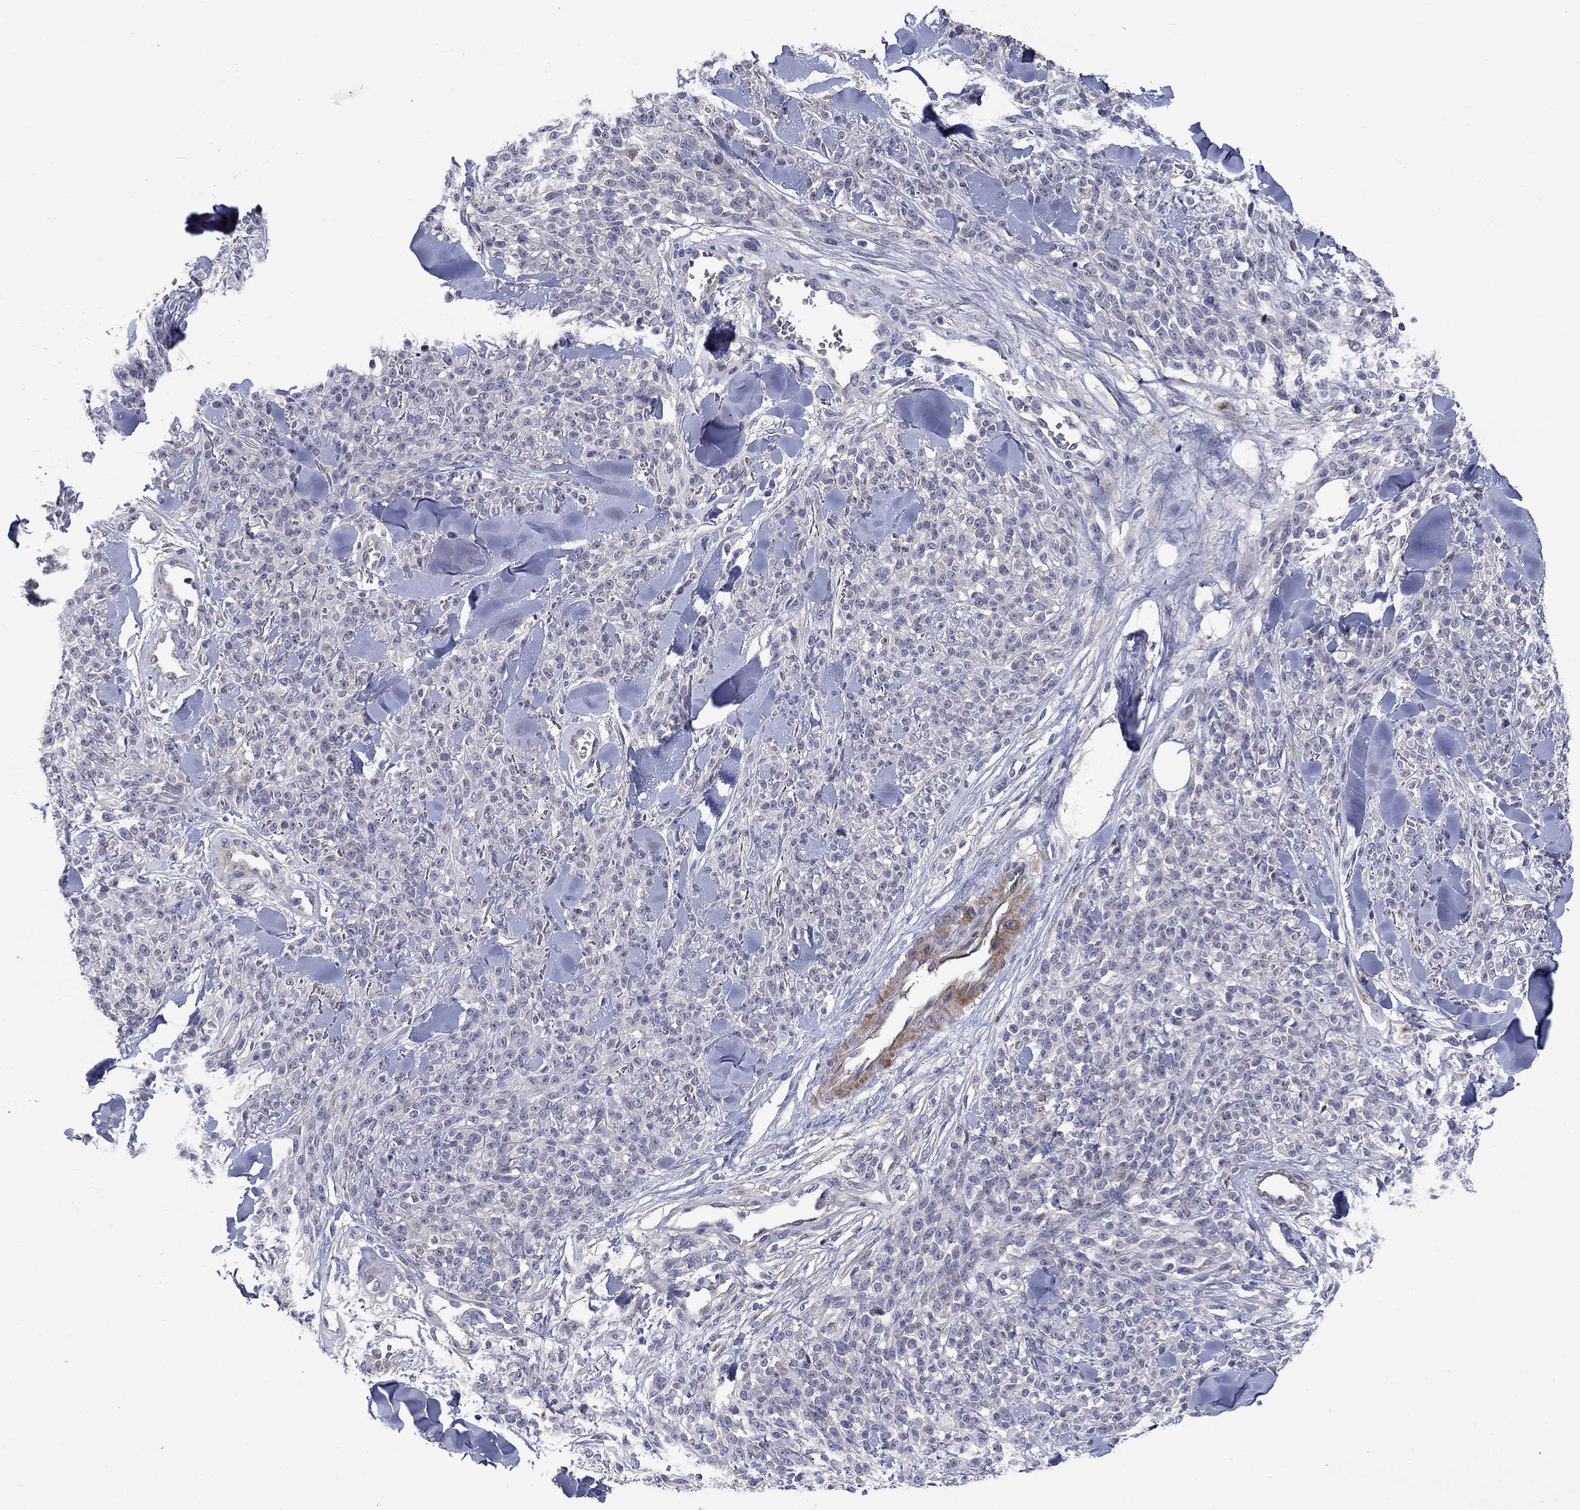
{"staining": {"intensity": "negative", "quantity": "none", "location": "none"}, "tissue": "melanoma", "cell_type": "Tumor cells", "image_type": "cancer", "snomed": [{"axis": "morphology", "description": "Malignant melanoma, NOS"}, {"axis": "topography", "description": "Skin"}, {"axis": "topography", "description": "Skin of trunk"}], "caption": "High power microscopy histopathology image of an immunohistochemistry image of melanoma, revealing no significant staining in tumor cells.", "gene": "SLC1A1", "patient": {"sex": "male", "age": 74}}